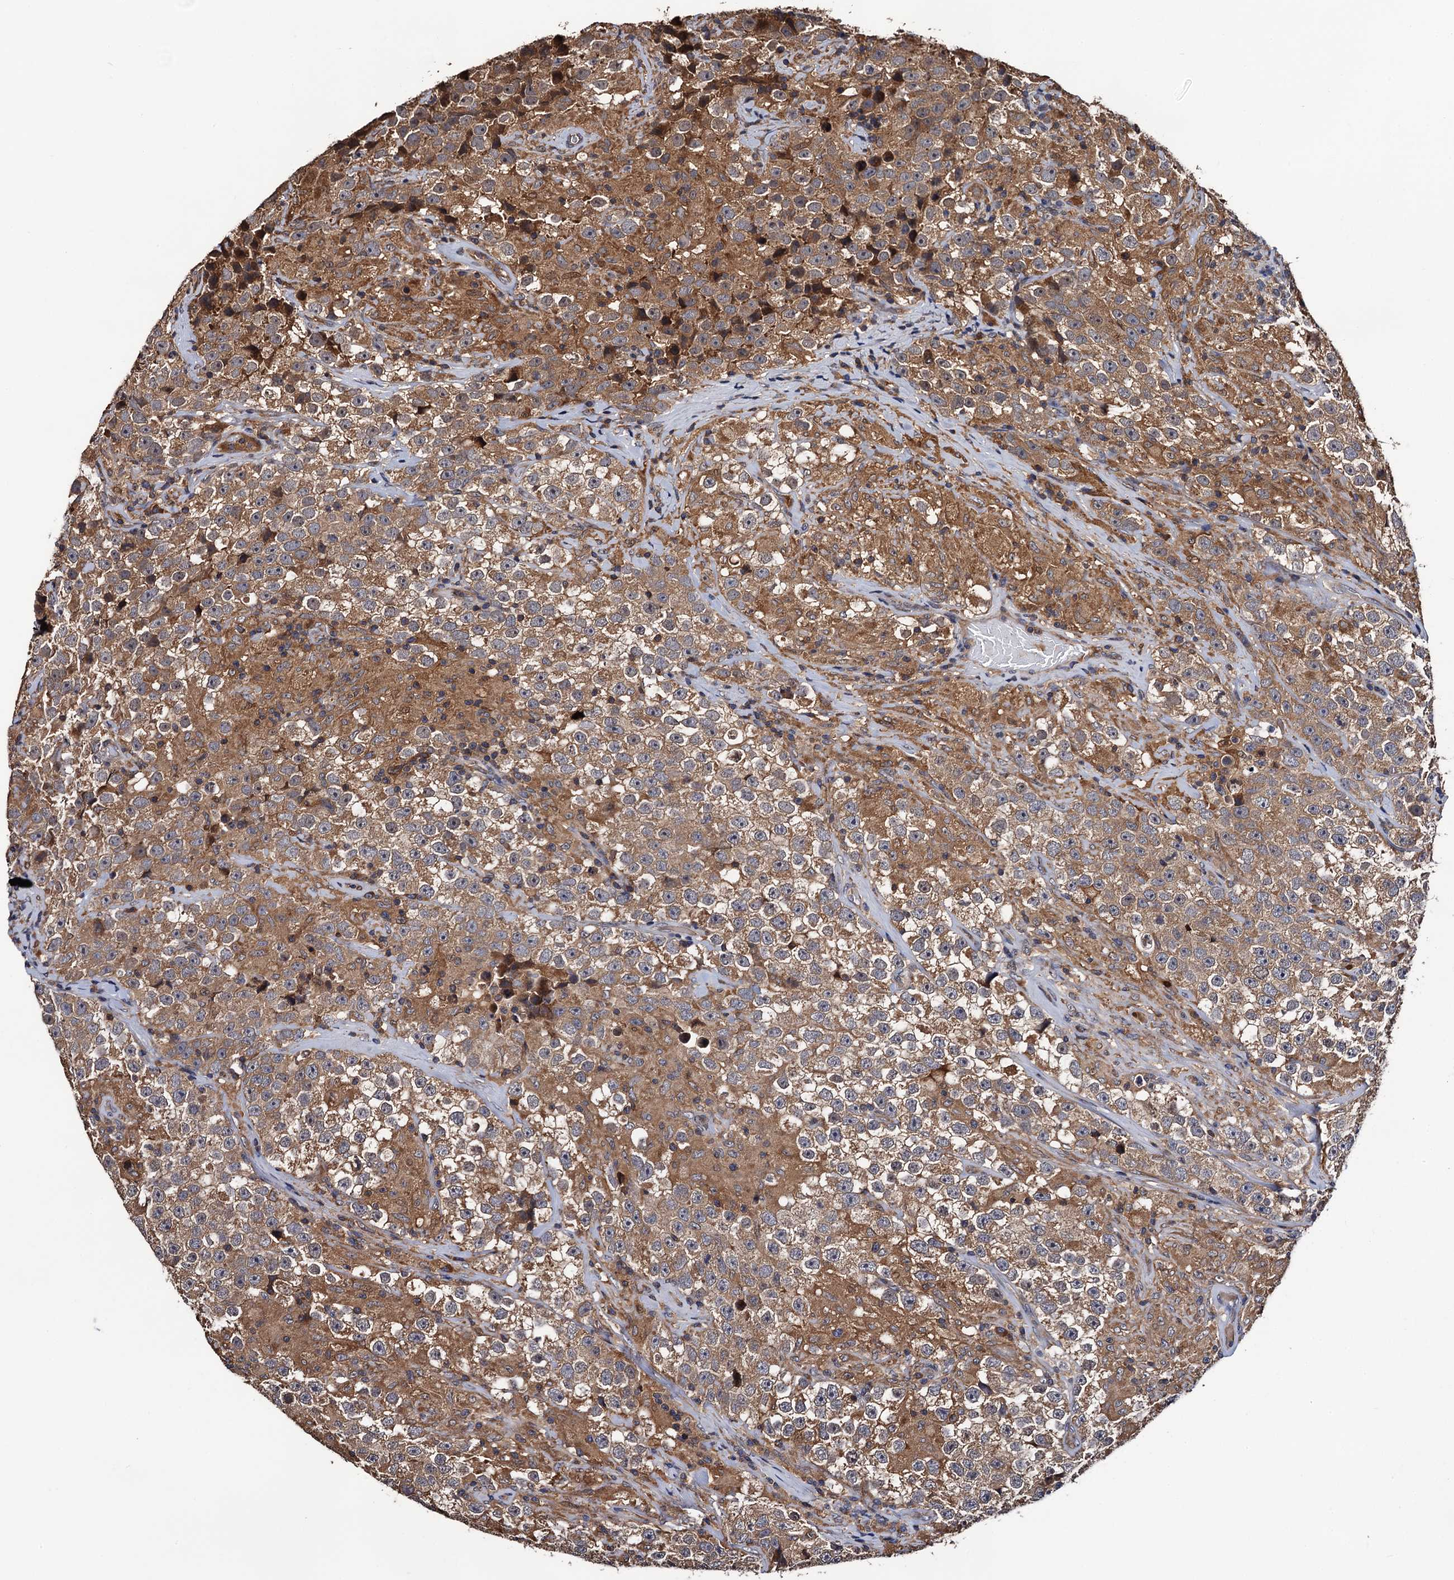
{"staining": {"intensity": "moderate", "quantity": ">75%", "location": "cytoplasmic/membranous"}, "tissue": "testis cancer", "cell_type": "Tumor cells", "image_type": "cancer", "snomed": [{"axis": "morphology", "description": "Seminoma, NOS"}, {"axis": "topography", "description": "Testis"}], "caption": "Testis cancer (seminoma) was stained to show a protein in brown. There is medium levels of moderate cytoplasmic/membranous staining in about >75% of tumor cells. The staining was performed using DAB, with brown indicating positive protein expression. Nuclei are stained blue with hematoxylin.", "gene": "RGS11", "patient": {"sex": "male", "age": 46}}